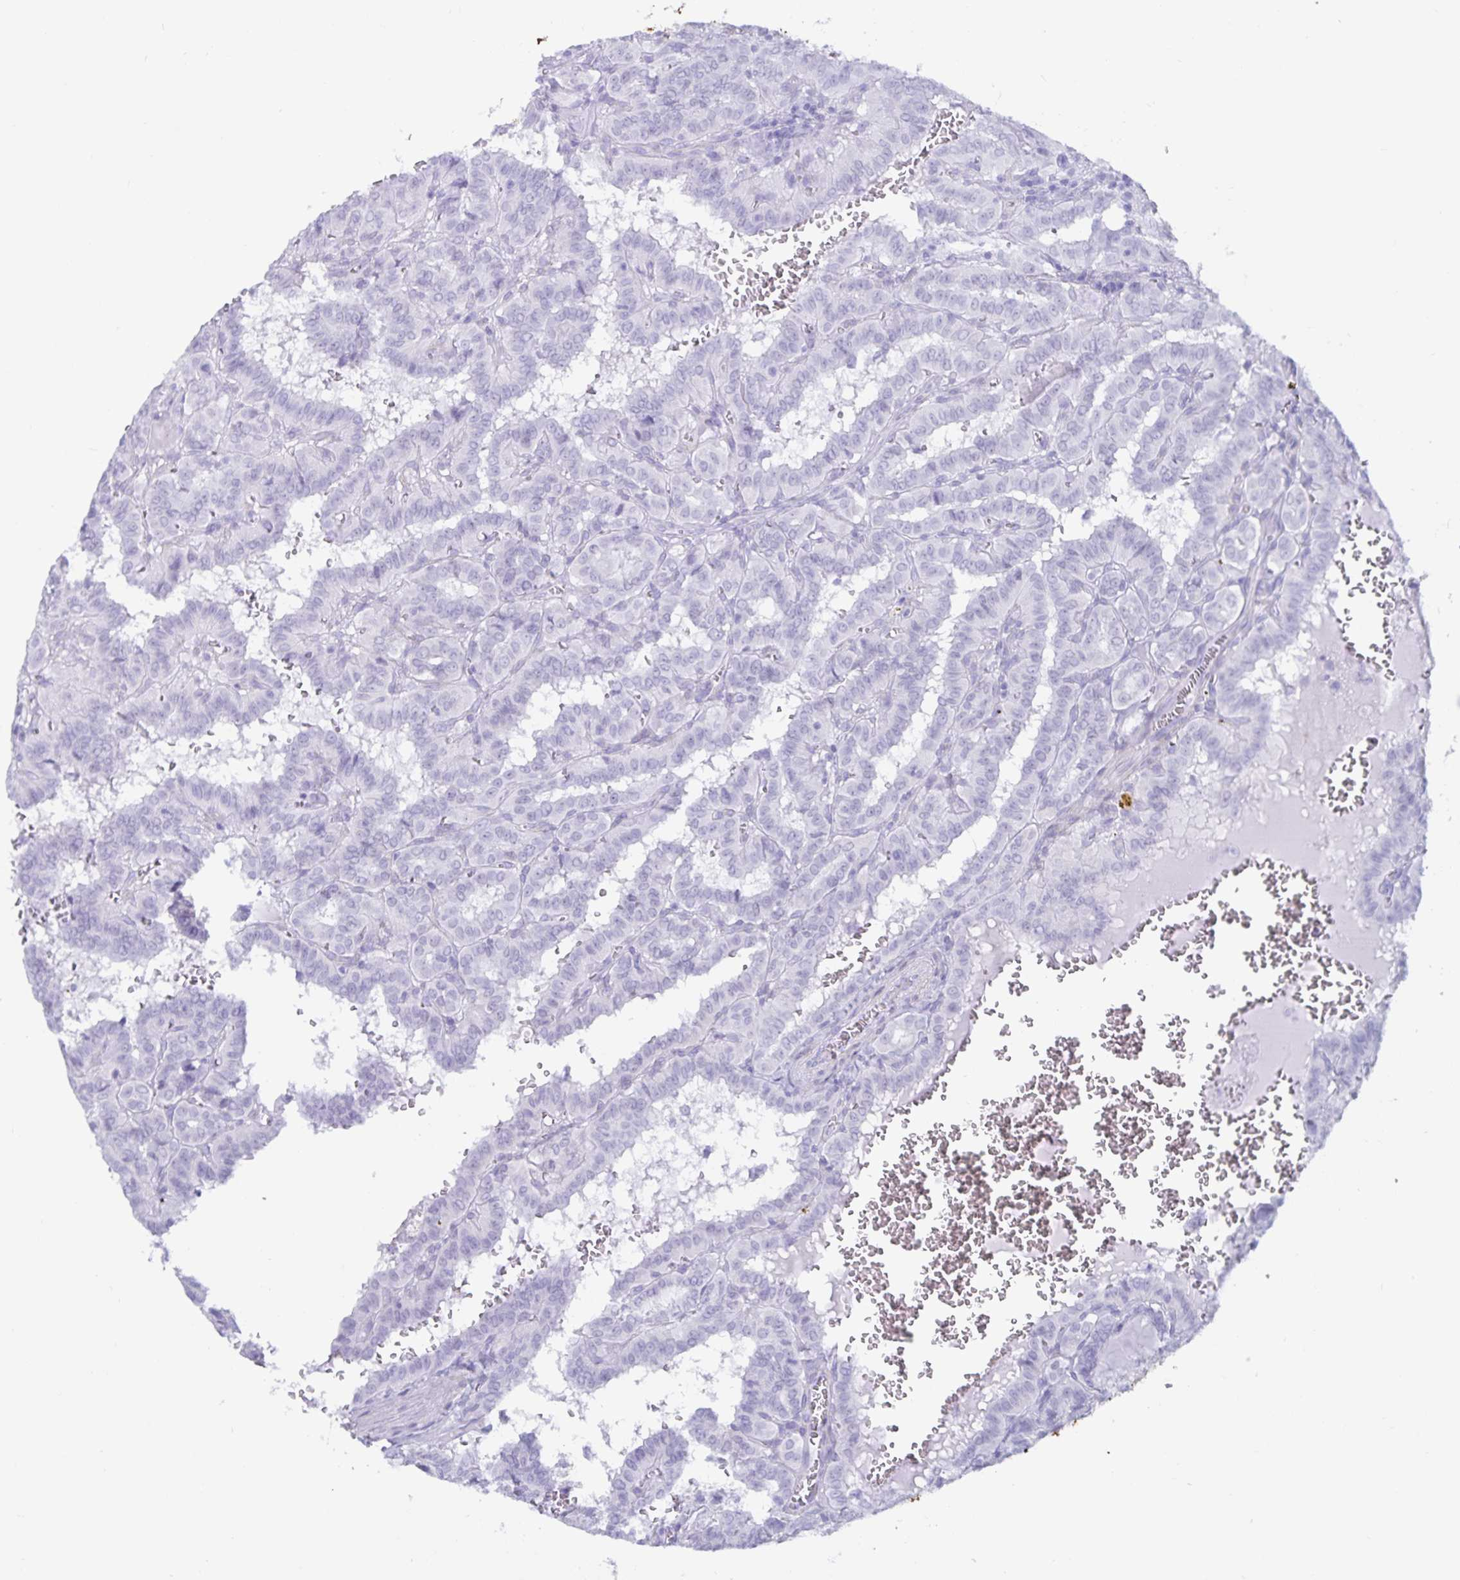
{"staining": {"intensity": "negative", "quantity": "none", "location": "none"}, "tissue": "thyroid cancer", "cell_type": "Tumor cells", "image_type": "cancer", "snomed": [{"axis": "morphology", "description": "Papillary adenocarcinoma, NOS"}, {"axis": "topography", "description": "Thyroid gland"}], "caption": "Thyroid papillary adenocarcinoma was stained to show a protein in brown. There is no significant positivity in tumor cells.", "gene": "GPR137", "patient": {"sex": "female", "age": 21}}